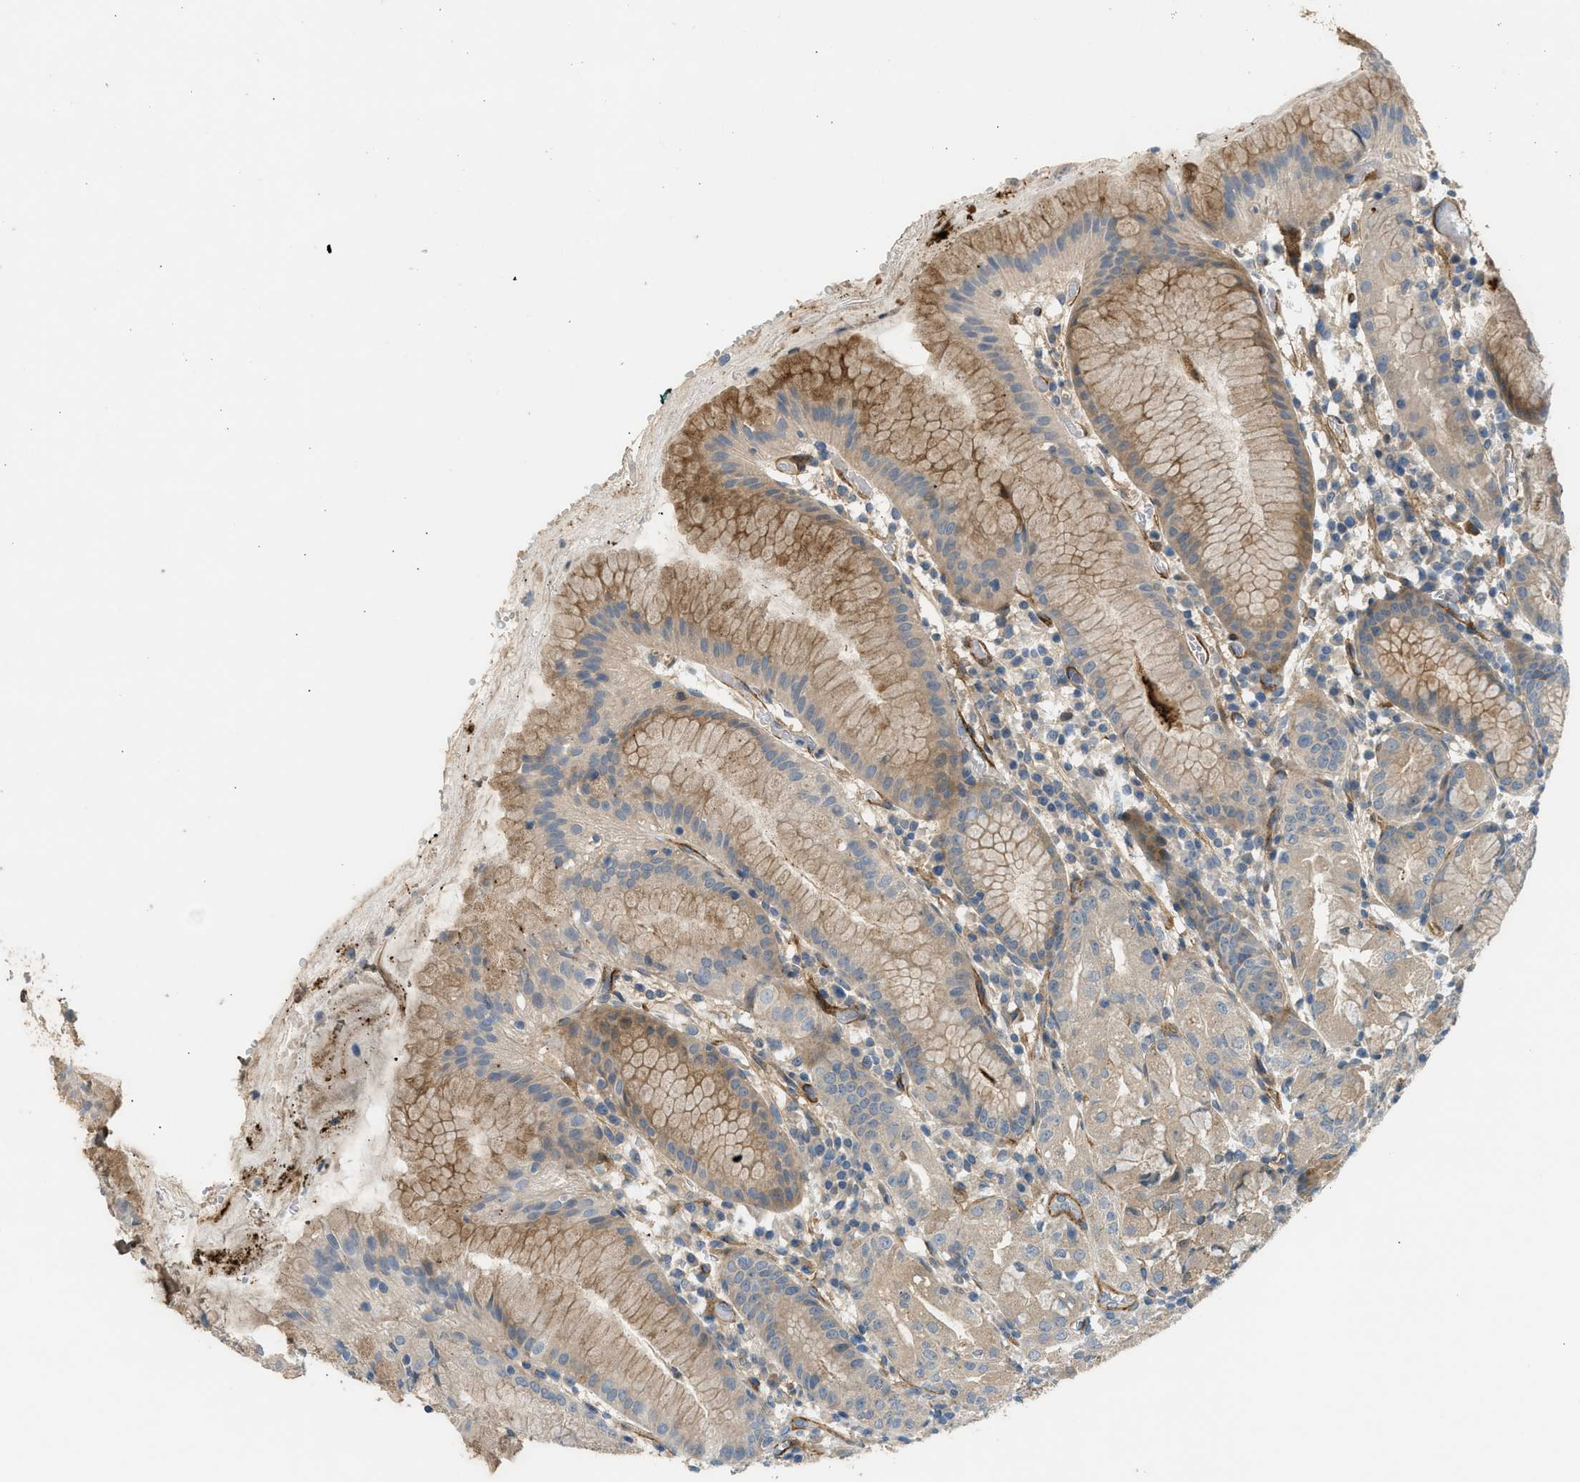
{"staining": {"intensity": "moderate", "quantity": ">75%", "location": "cytoplasmic/membranous"}, "tissue": "stomach", "cell_type": "Glandular cells", "image_type": "normal", "snomed": [{"axis": "morphology", "description": "Normal tissue, NOS"}, {"axis": "topography", "description": "Stomach"}, {"axis": "topography", "description": "Stomach, lower"}], "caption": "The immunohistochemical stain labels moderate cytoplasmic/membranous staining in glandular cells of unremarkable stomach. The staining was performed using DAB, with brown indicating positive protein expression. Nuclei are stained blue with hematoxylin.", "gene": "EDNRA", "patient": {"sex": "female", "age": 75}}